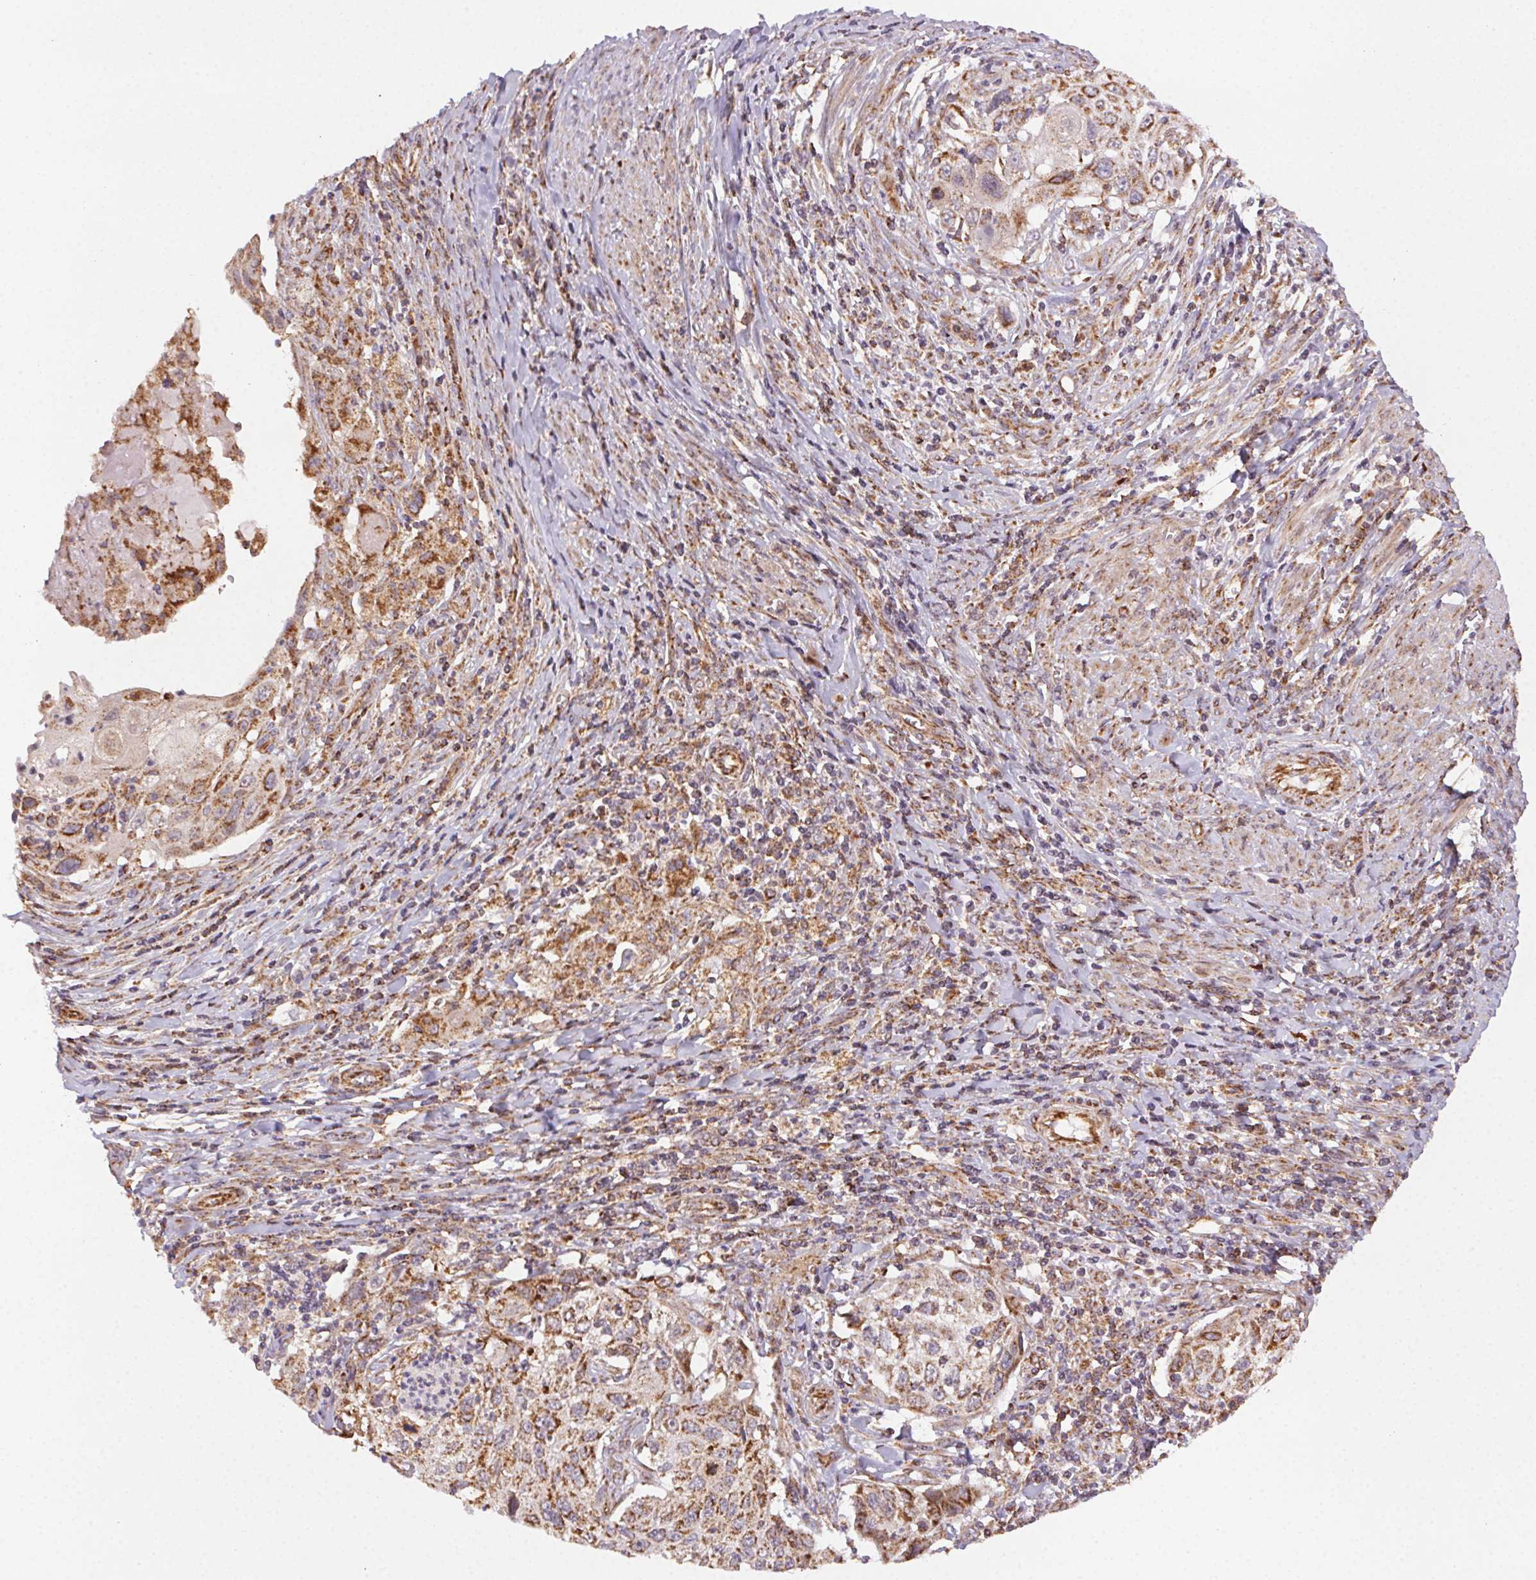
{"staining": {"intensity": "moderate", "quantity": ">75%", "location": "cytoplasmic/membranous"}, "tissue": "cervical cancer", "cell_type": "Tumor cells", "image_type": "cancer", "snomed": [{"axis": "morphology", "description": "Squamous cell carcinoma, NOS"}, {"axis": "topography", "description": "Cervix"}], "caption": "Immunohistochemistry staining of cervical squamous cell carcinoma, which reveals medium levels of moderate cytoplasmic/membranous positivity in approximately >75% of tumor cells indicating moderate cytoplasmic/membranous protein expression. The staining was performed using DAB (brown) for protein detection and nuclei were counterstained in hematoxylin (blue).", "gene": "CLPB", "patient": {"sex": "female", "age": 70}}